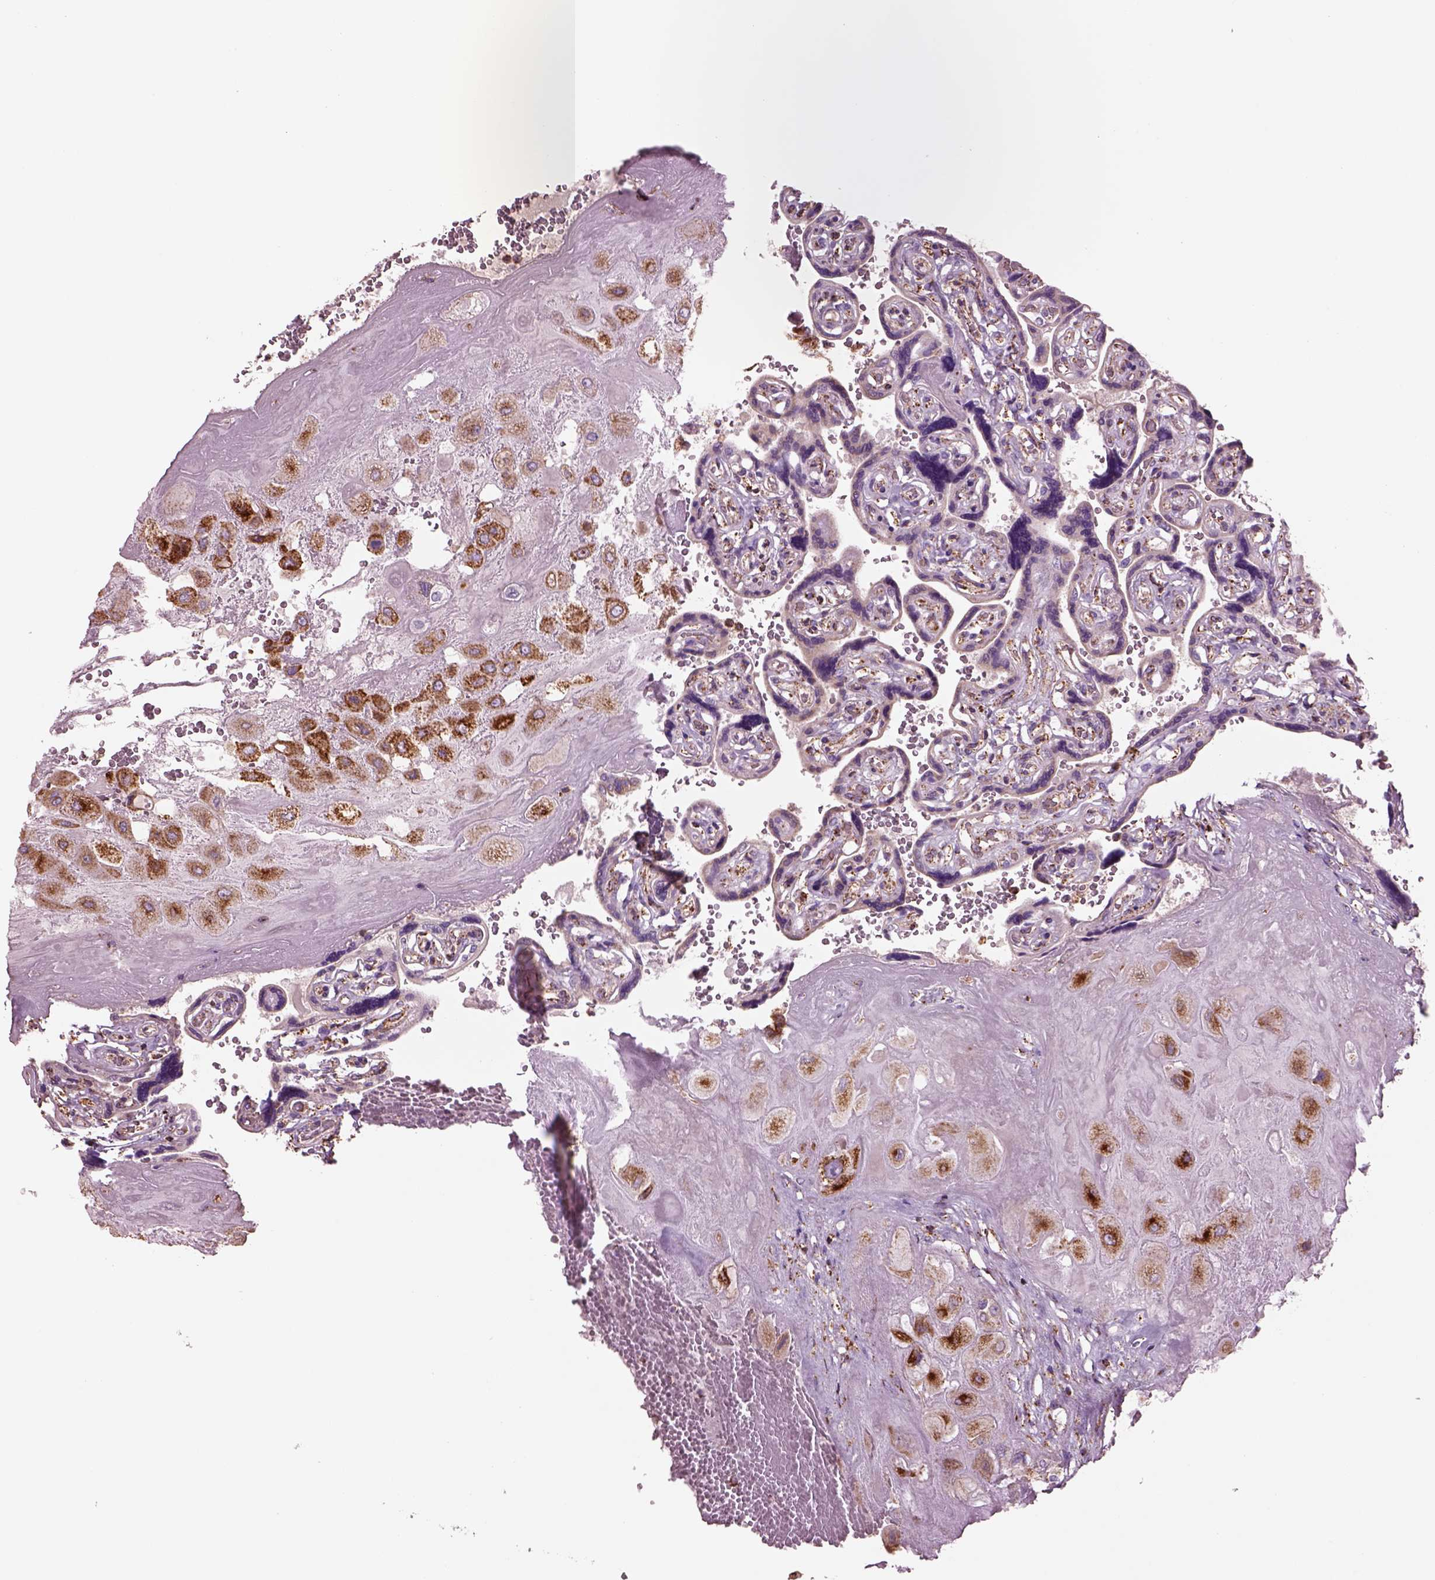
{"staining": {"intensity": "moderate", "quantity": ">75%", "location": "cytoplasmic/membranous"}, "tissue": "placenta", "cell_type": "Decidual cells", "image_type": "normal", "snomed": [{"axis": "morphology", "description": "Normal tissue, NOS"}, {"axis": "topography", "description": "Placenta"}], "caption": "Human placenta stained with a brown dye reveals moderate cytoplasmic/membranous positive expression in about >75% of decidual cells.", "gene": "SLC25A24", "patient": {"sex": "female", "age": 32}}